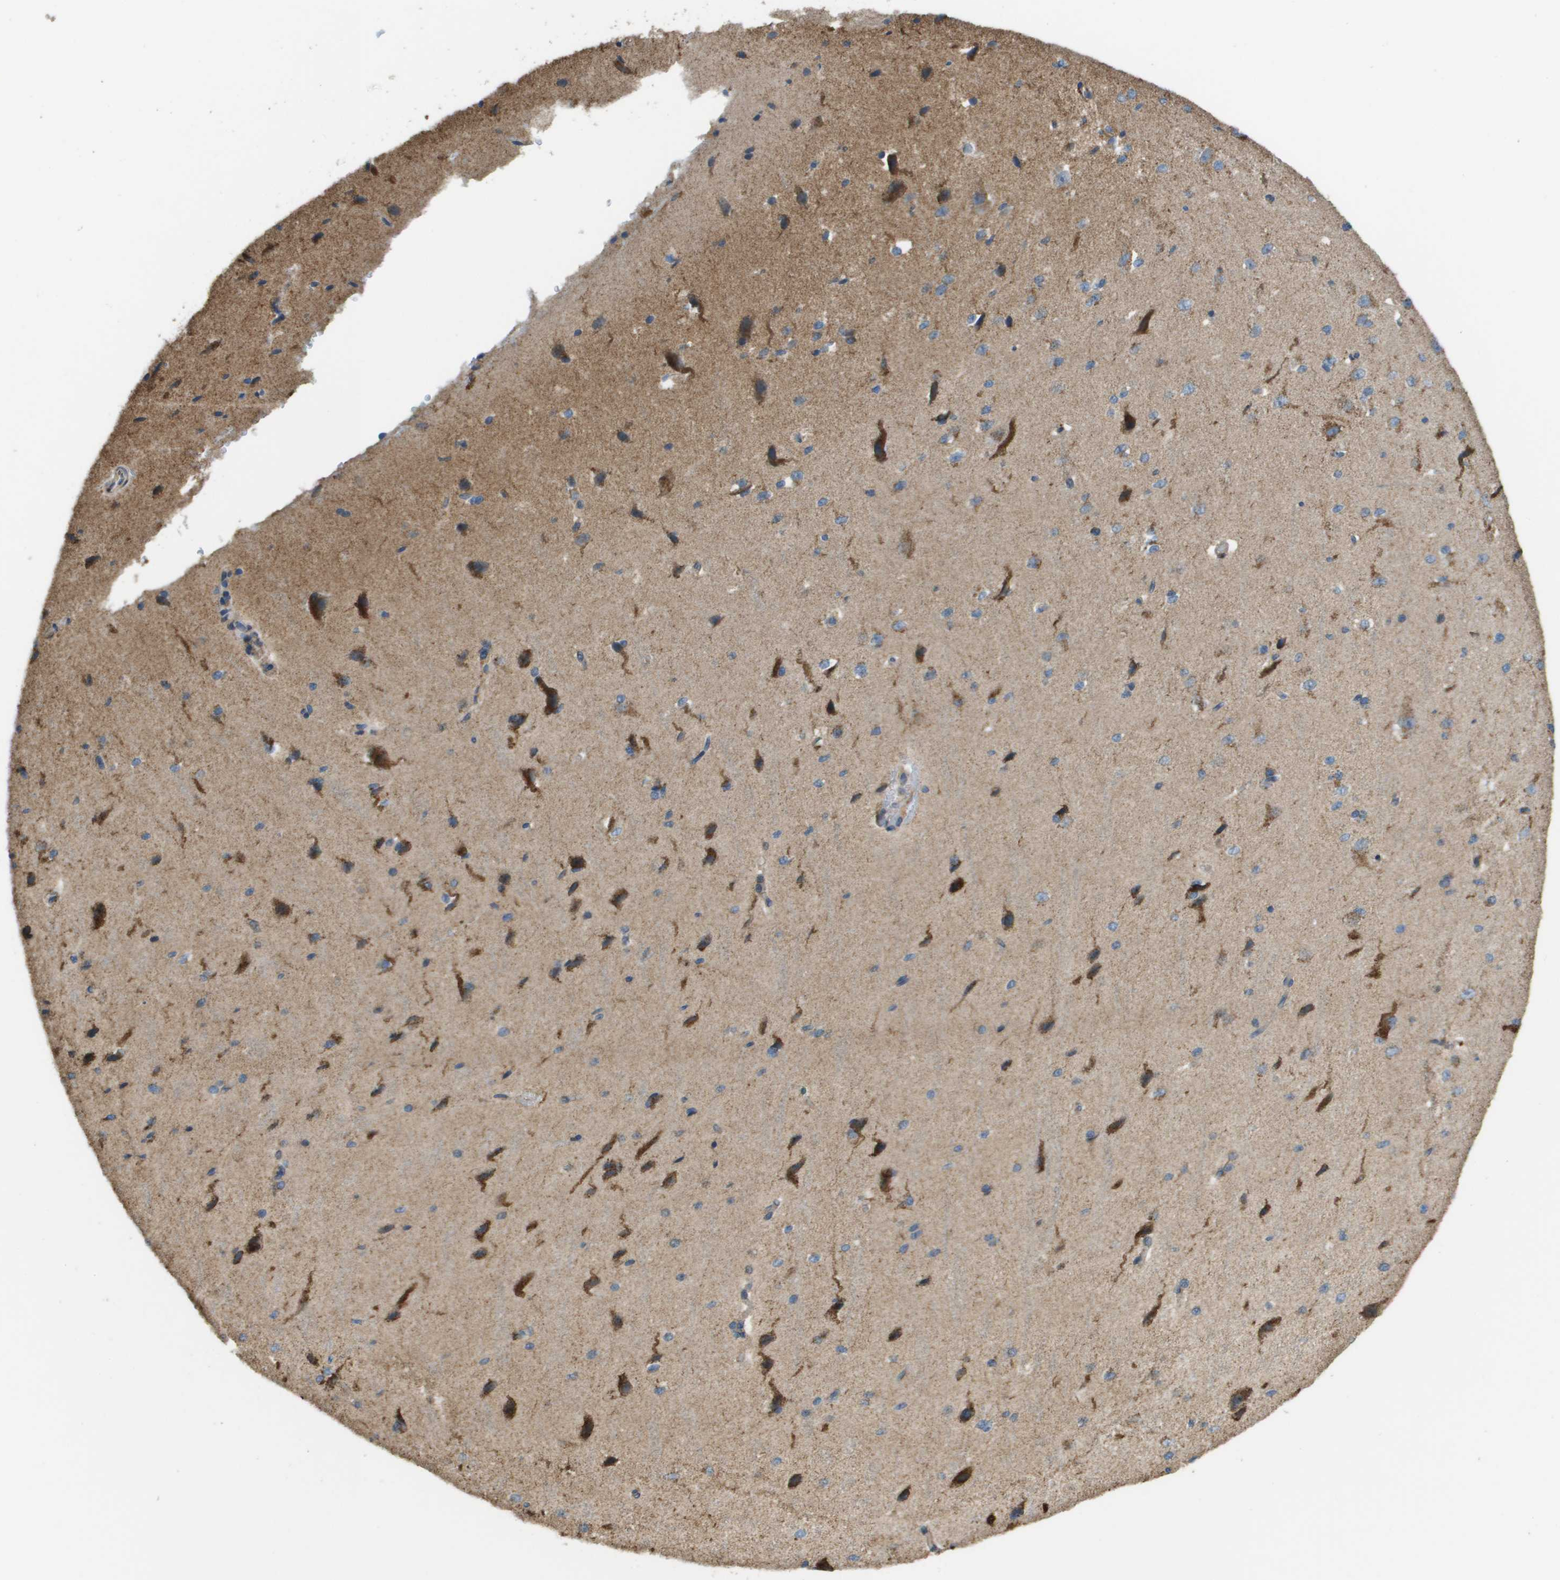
{"staining": {"intensity": "negative", "quantity": "none", "location": "none"}, "tissue": "cerebral cortex", "cell_type": "Endothelial cells", "image_type": "normal", "snomed": [{"axis": "morphology", "description": "Normal tissue, NOS"}, {"axis": "morphology", "description": "Developmental malformation"}, {"axis": "topography", "description": "Cerebral cortex"}], "caption": "Endothelial cells show no significant protein expression in benign cerebral cortex.", "gene": "NRK", "patient": {"sex": "female", "age": 30}}